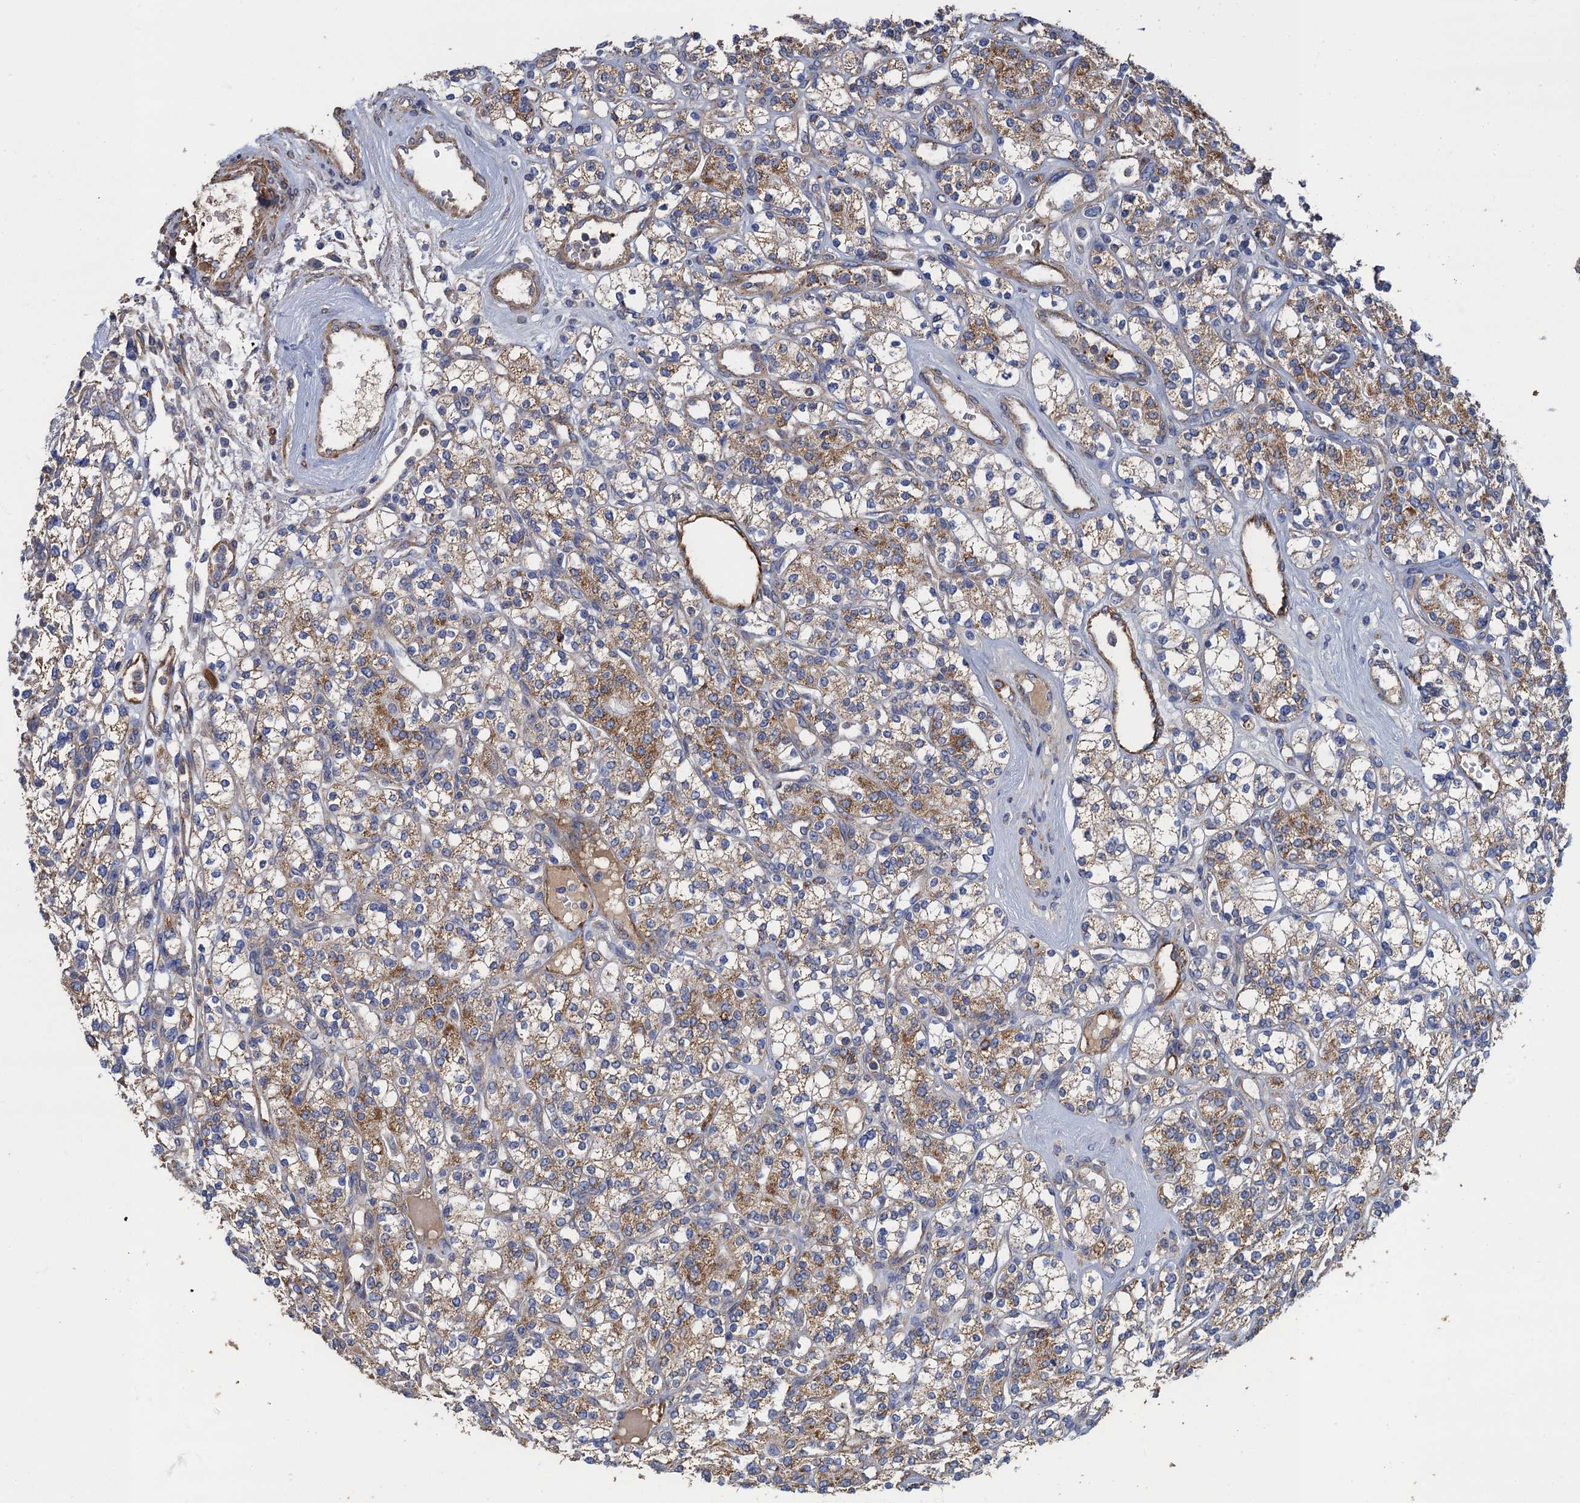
{"staining": {"intensity": "moderate", "quantity": "25%-75%", "location": "cytoplasmic/membranous"}, "tissue": "renal cancer", "cell_type": "Tumor cells", "image_type": "cancer", "snomed": [{"axis": "morphology", "description": "Adenocarcinoma, NOS"}, {"axis": "topography", "description": "Kidney"}], "caption": "Moderate cytoplasmic/membranous protein positivity is identified in about 25%-75% of tumor cells in renal cancer.", "gene": "GCSH", "patient": {"sex": "male", "age": 77}}